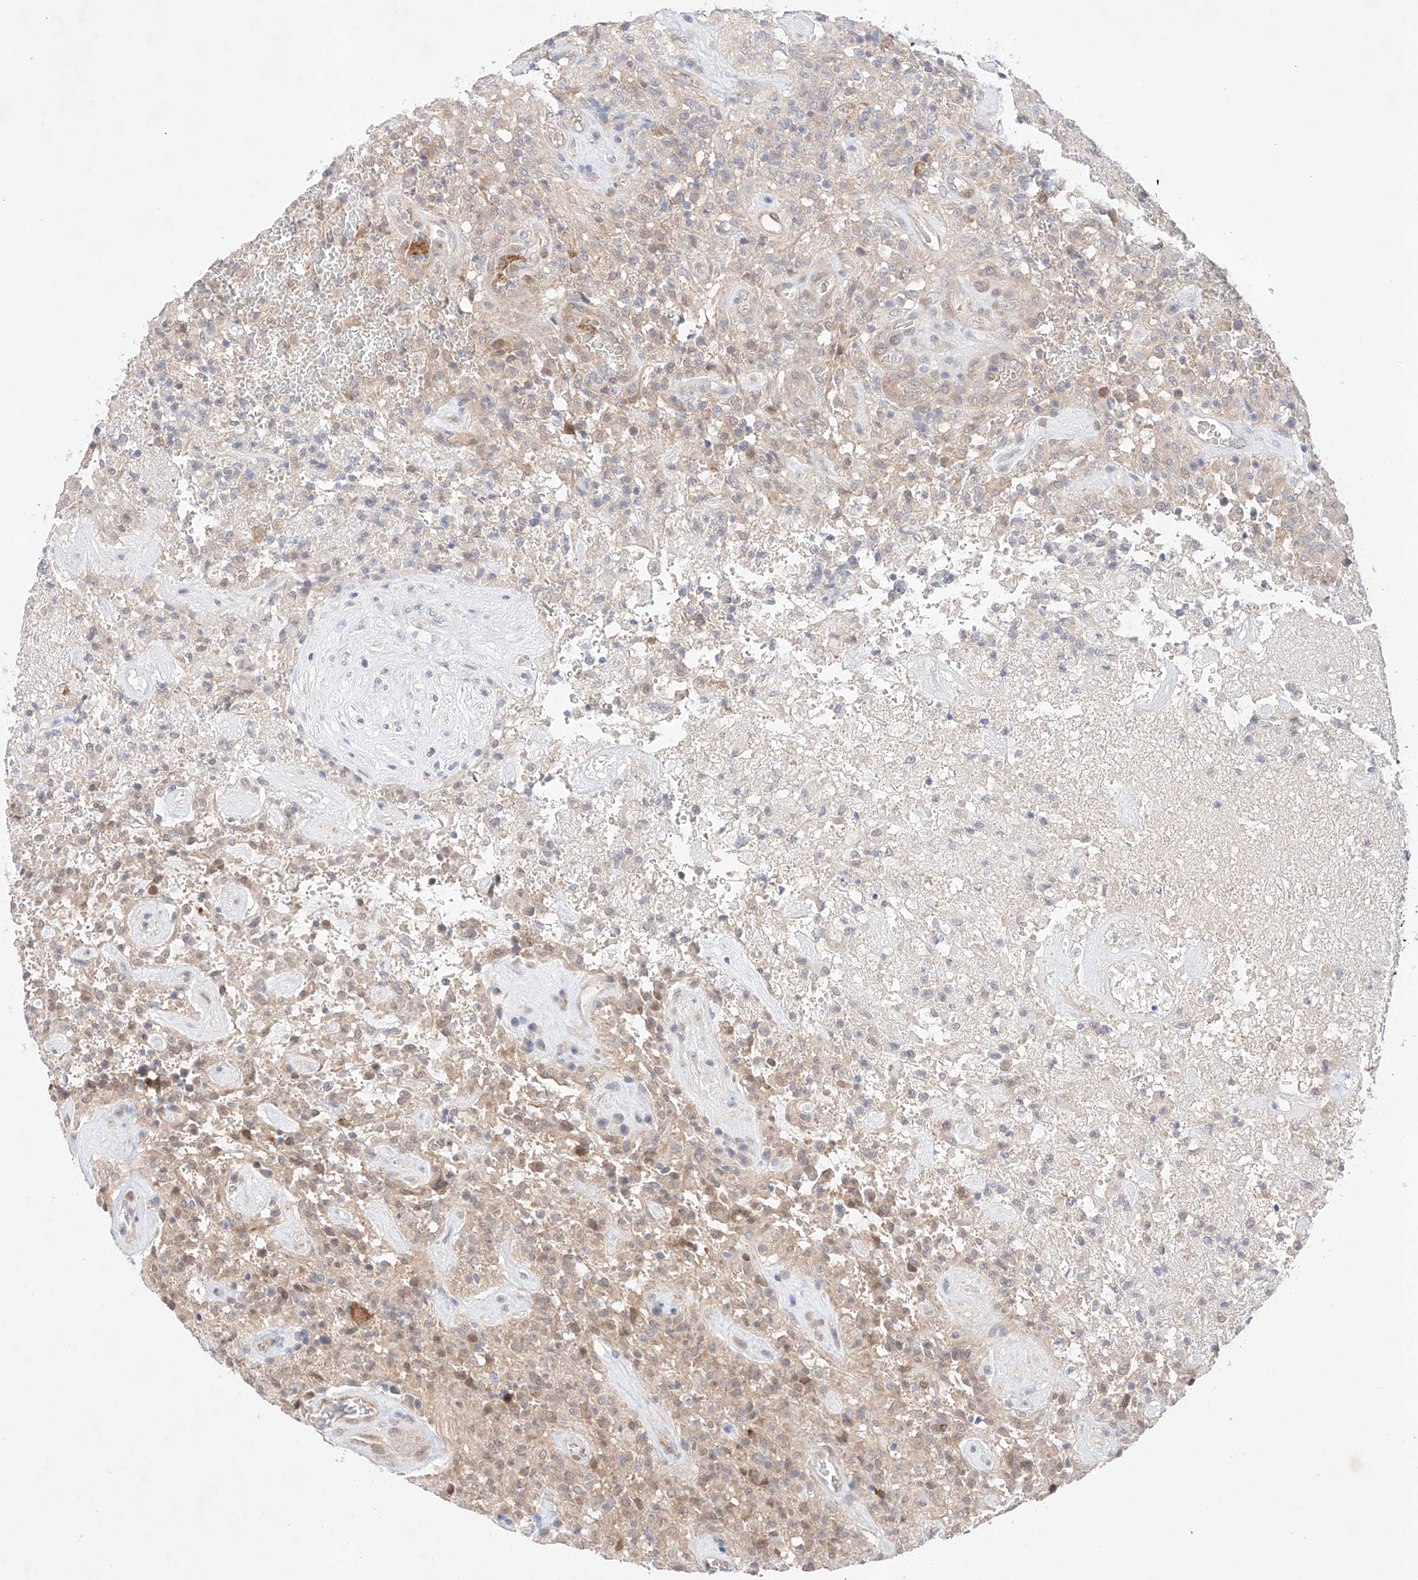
{"staining": {"intensity": "weak", "quantity": "<25%", "location": "cytoplasmic/membranous"}, "tissue": "glioma", "cell_type": "Tumor cells", "image_type": "cancer", "snomed": [{"axis": "morphology", "description": "Glioma, malignant, High grade"}, {"axis": "topography", "description": "Brain"}], "caption": "Immunohistochemistry image of neoplastic tissue: high-grade glioma (malignant) stained with DAB (3,3'-diaminobenzidine) shows no significant protein staining in tumor cells. Nuclei are stained in blue.", "gene": "ZNF124", "patient": {"sex": "female", "age": 57}}